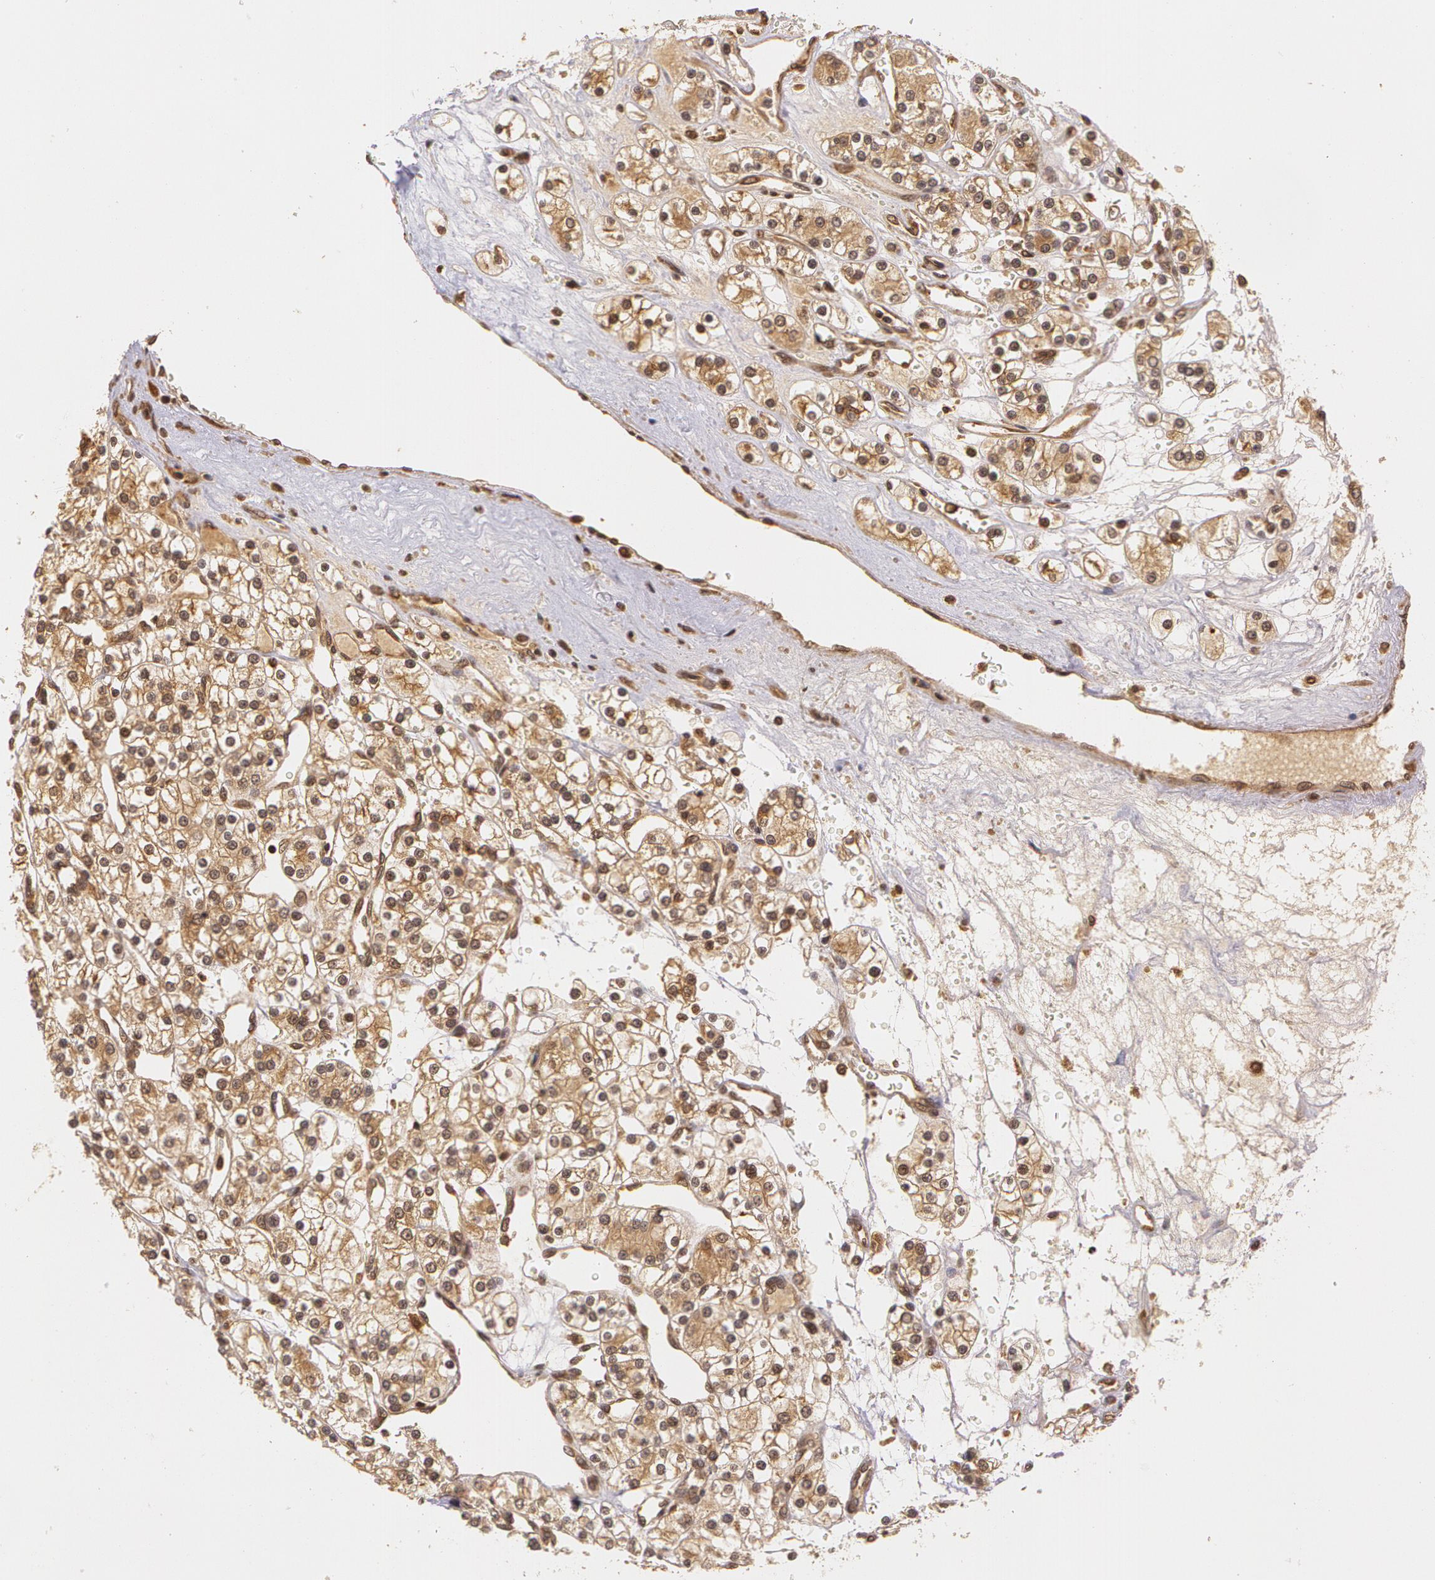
{"staining": {"intensity": "moderate", "quantity": ">75%", "location": "cytoplasmic/membranous,nuclear"}, "tissue": "renal cancer", "cell_type": "Tumor cells", "image_type": "cancer", "snomed": [{"axis": "morphology", "description": "Adenocarcinoma, NOS"}, {"axis": "topography", "description": "Kidney"}], "caption": "Human adenocarcinoma (renal) stained for a protein (brown) demonstrates moderate cytoplasmic/membranous and nuclear positive staining in approximately >75% of tumor cells.", "gene": "ASCC2", "patient": {"sex": "female", "age": 62}}